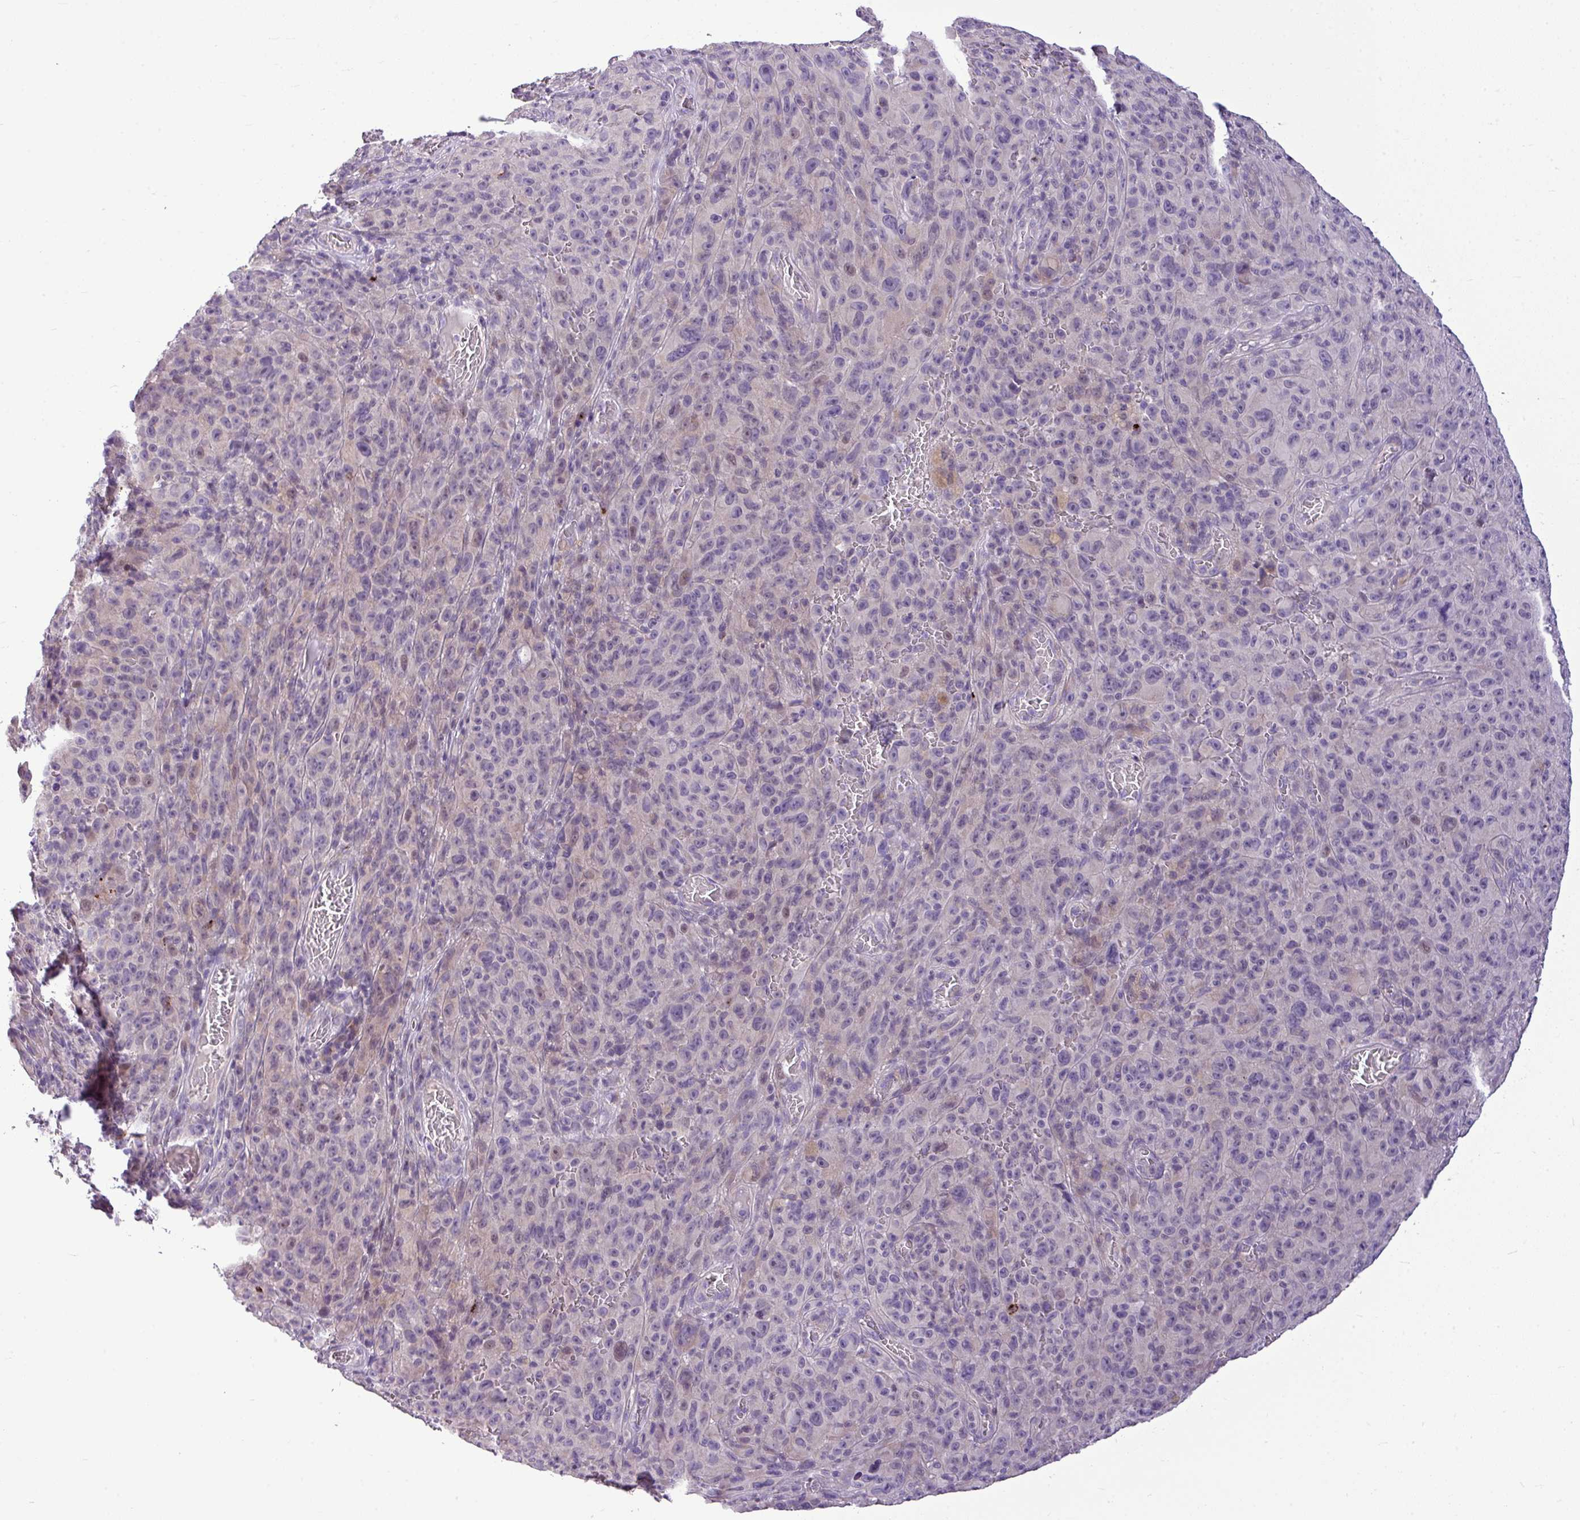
{"staining": {"intensity": "negative", "quantity": "none", "location": "none"}, "tissue": "melanoma", "cell_type": "Tumor cells", "image_type": "cancer", "snomed": [{"axis": "morphology", "description": "Malignant melanoma, NOS"}, {"axis": "topography", "description": "Skin"}], "caption": "Immunohistochemistry micrograph of neoplastic tissue: melanoma stained with DAB (3,3'-diaminobenzidine) demonstrates no significant protein expression in tumor cells. (DAB (3,3'-diaminobenzidine) IHC visualized using brightfield microscopy, high magnification).", "gene": "IL17A", "patient": {"sex": "female", "age": 82}}